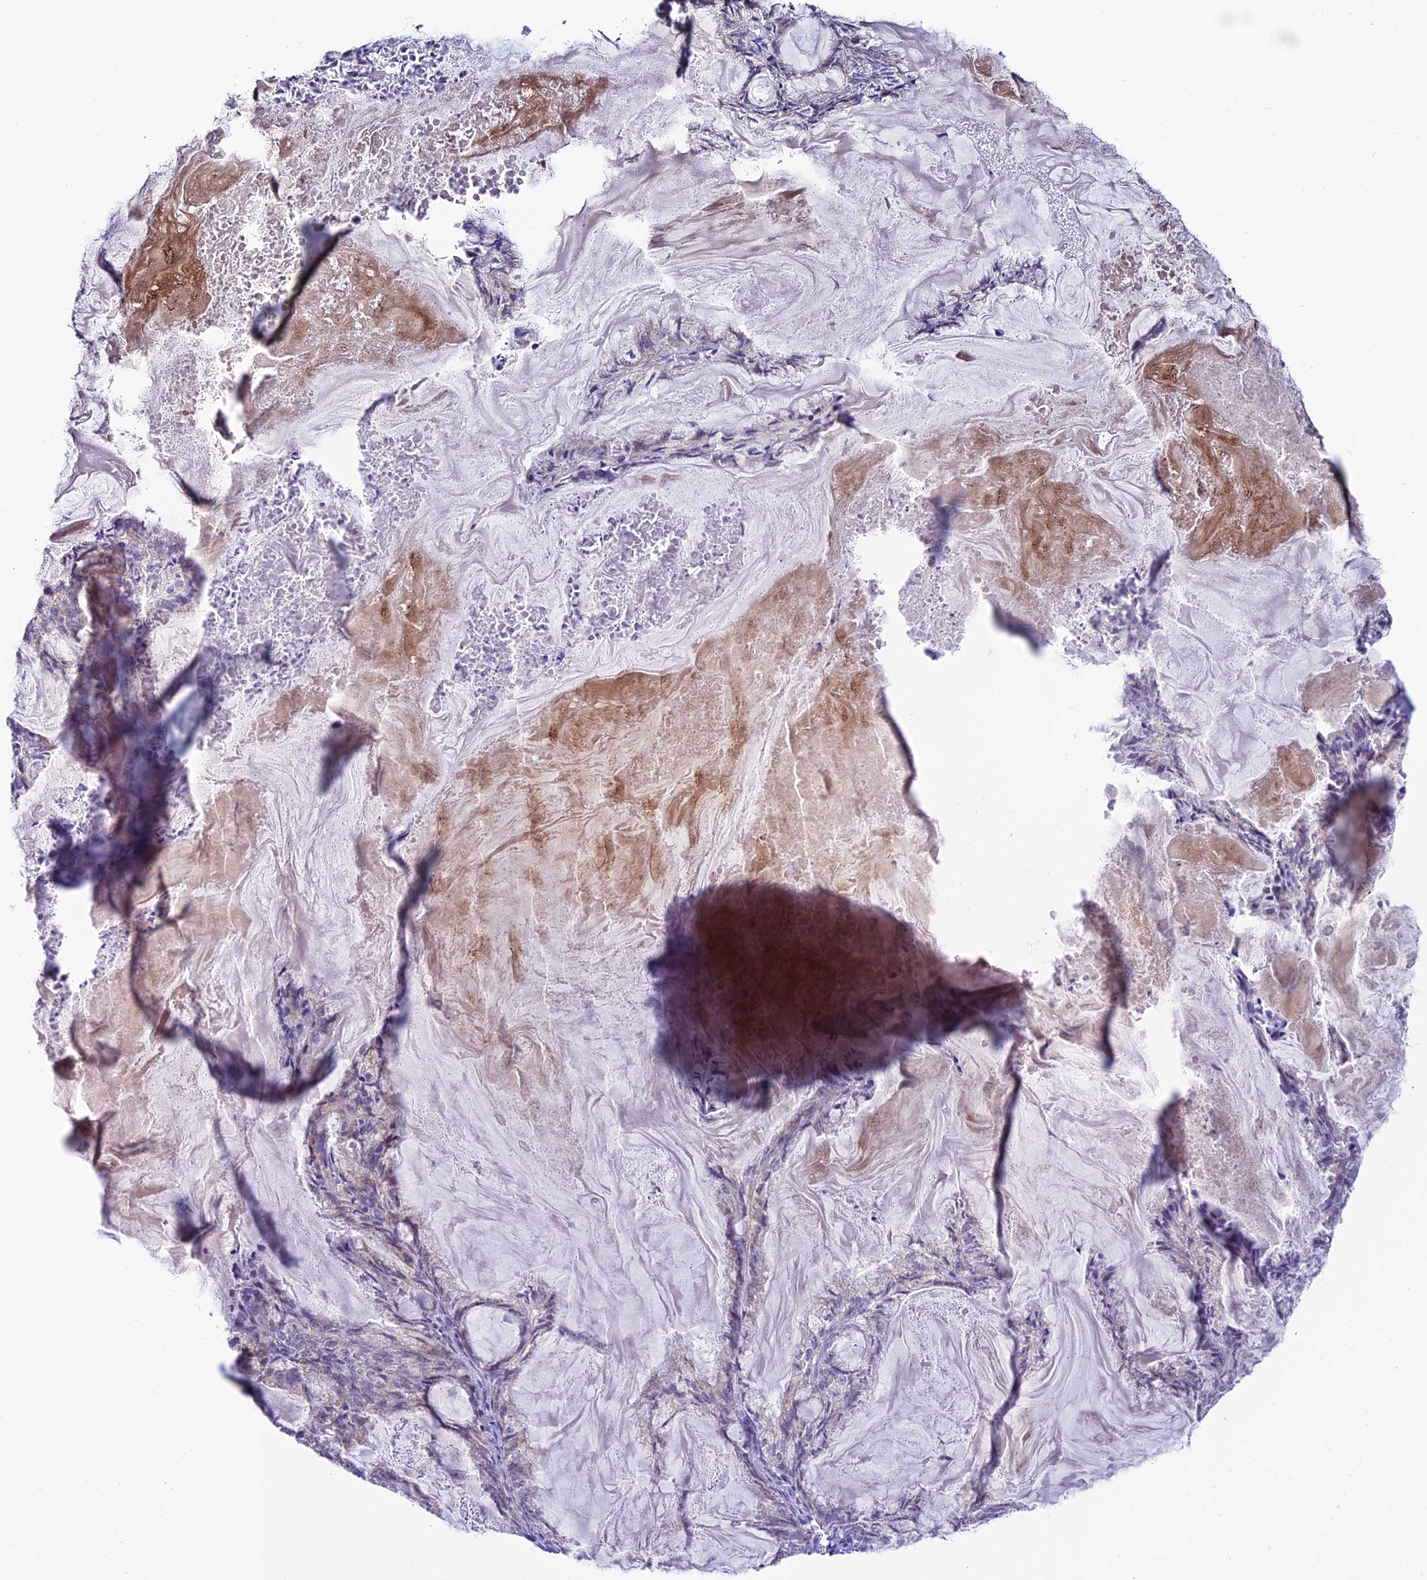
{"staining": {"intensity": "negative", "quantity": "none", "location": "none"}, "tissue": "endometrial cancer", "cell_type": "Tumor cells", "image_type": "cancer", "snomed": [{"axis": "morphology", "description": "Adenocarcinoma, NOS"}, {"axis": "topography", "description": "Endometrium"}], "caption": "Histopathology image shows no significant protein staining in tumor cells of endometrial adenocarcinoma. The staining was performed using DAB to visualize the protein expression in brown, while the nuclei were stained in blue with hematoxylin (Magnification: 20x).", "gene": "SLC10A1", "patient": {"sex": "female", "age": 86}}